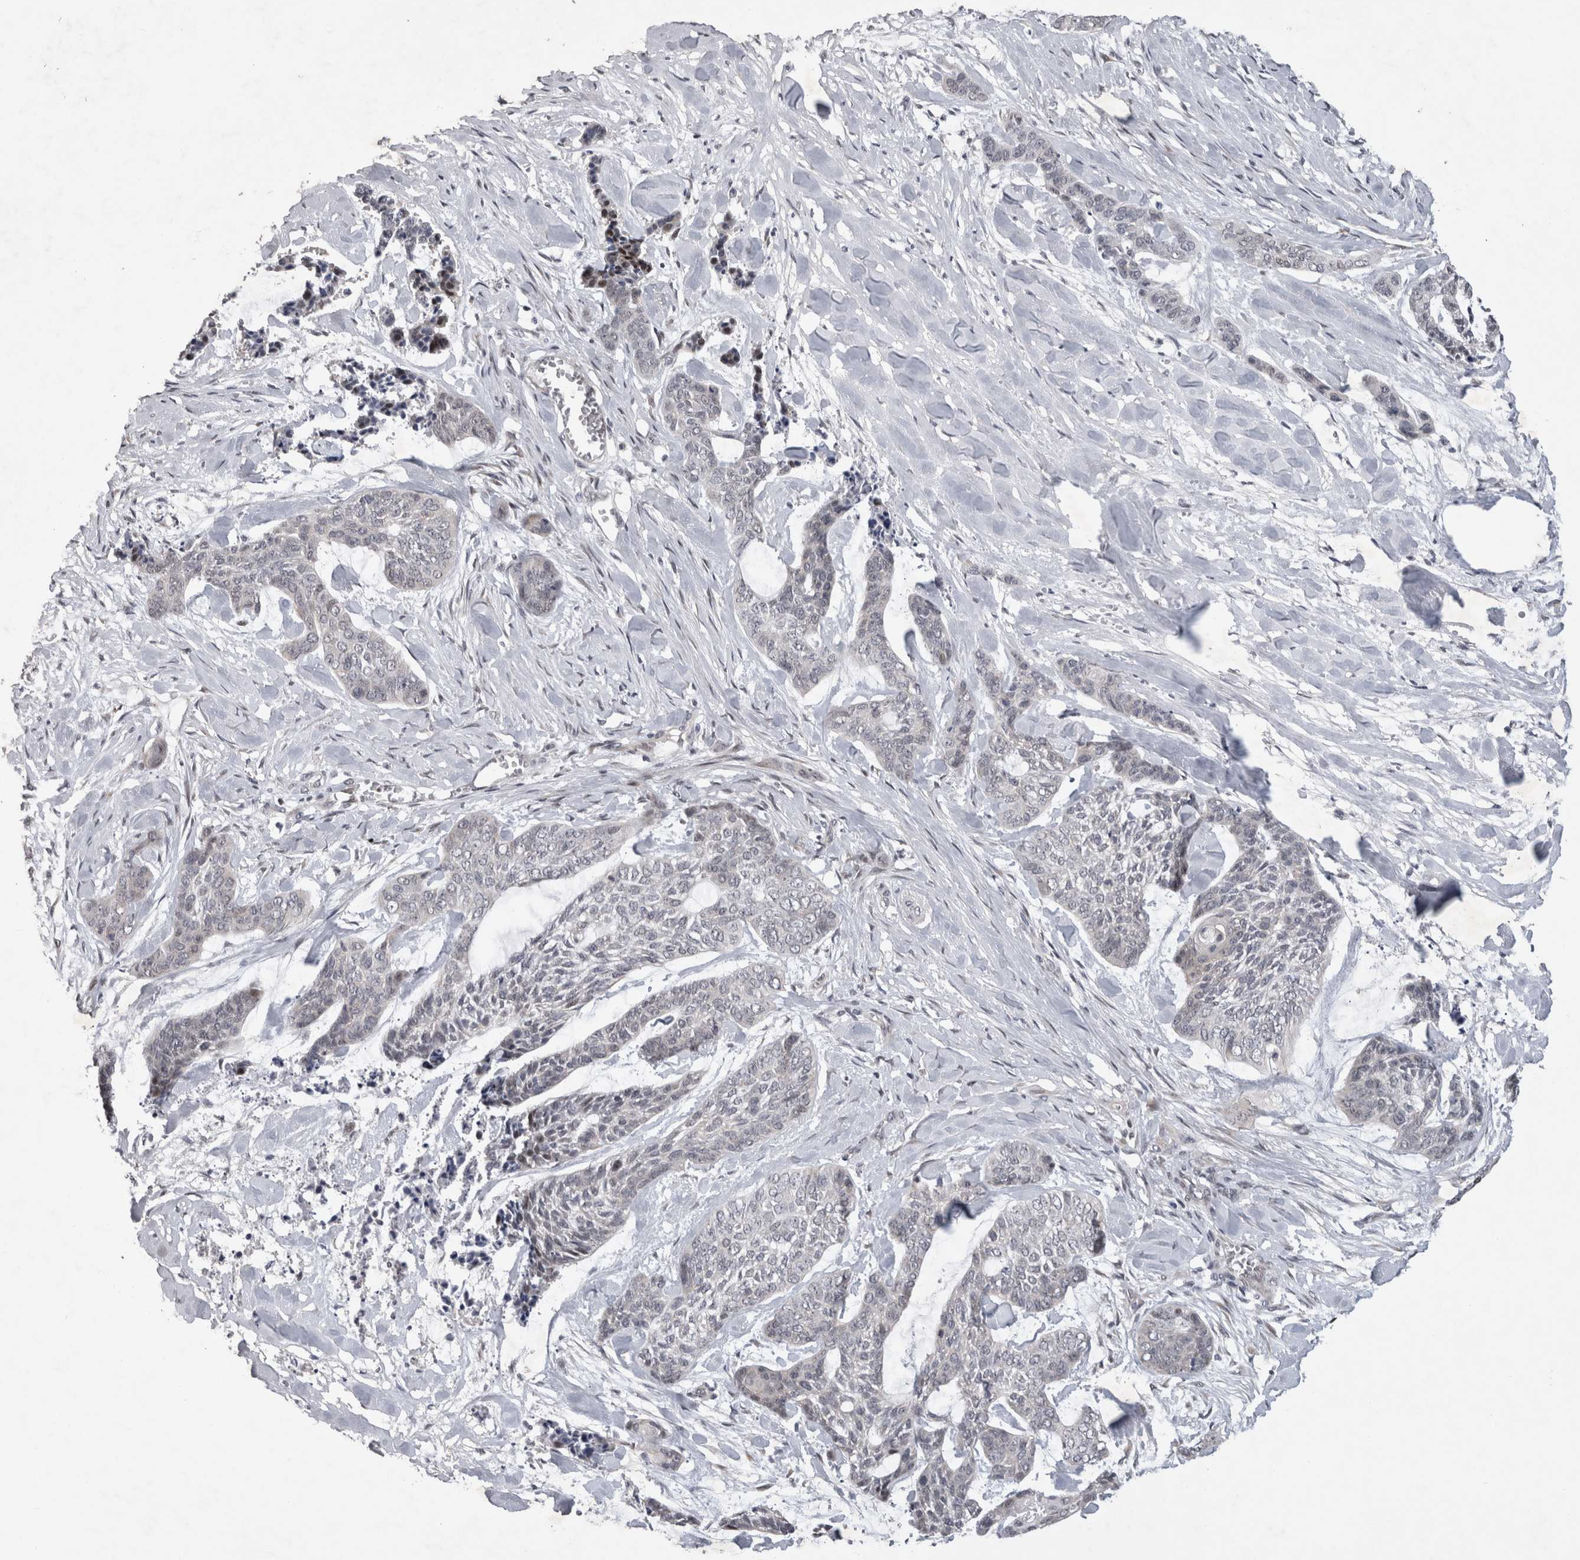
{"staining": {"intensity": "negative", "quantity": "none", "location": "none"}, "tissue": "skin cancer", "cell_type": "Tumor cells", "image_type": "cancer", "snomed": [{"axis": "morphology", "description": "Basal cell carcinoma"}, {"axis": "topography", "description": "Skin"}], "caption": "DAB (3,3'-diaminobenzidine) immunohistochemical staining of human skin cancer (basal cell carcinoma) shows no significant expression in tumor cells. (Immunohistochemistry (ihc), brightfield microscopy, high magnification).", "gene": "IFI44", "patient": {"sex": "female", "age": 64}}